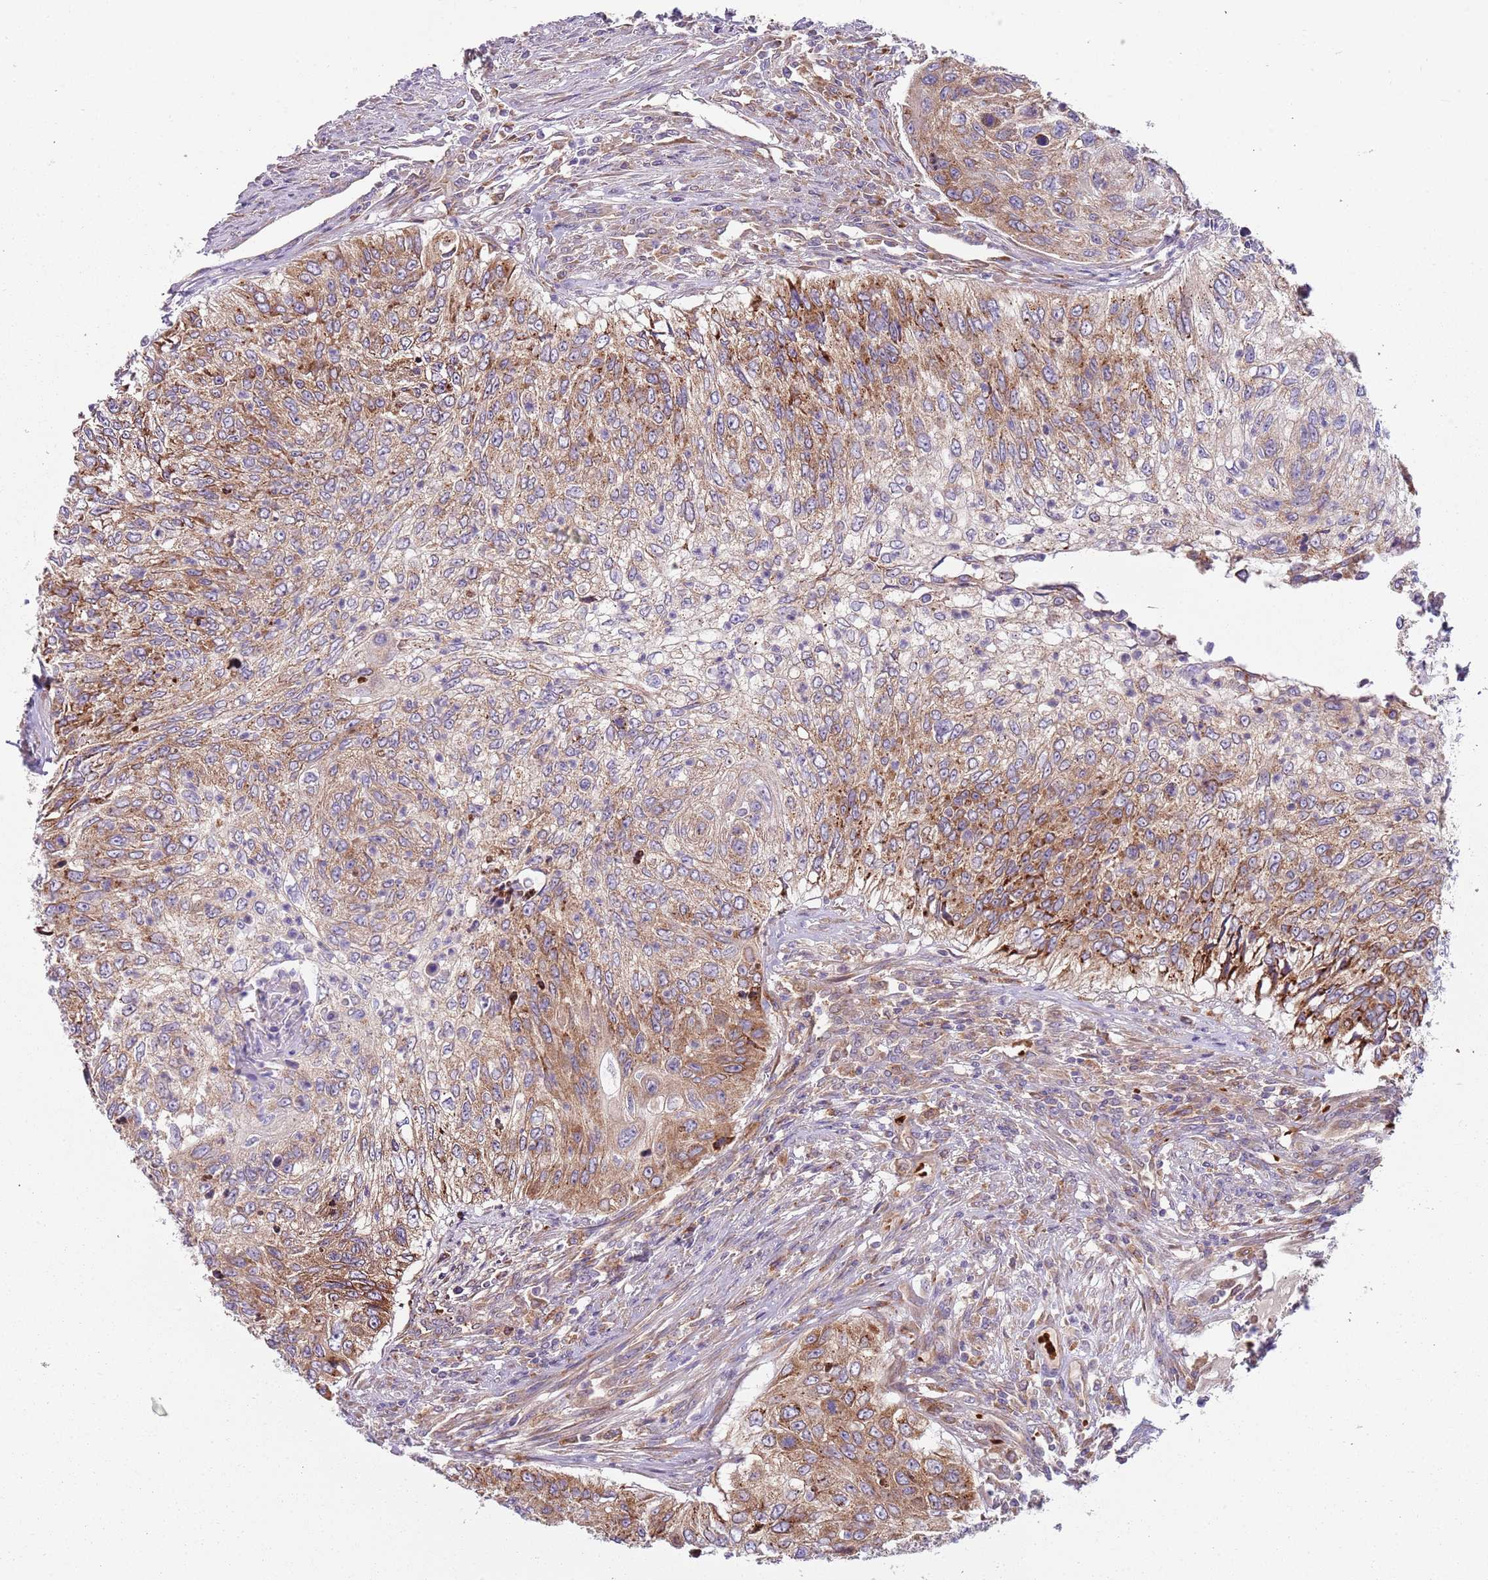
{"staining": {"intensity": "moderate", "quantity": ">75%", "location": "cytoplasmic/membranous"}, "tissue": "urothelial cancer", "cell_type": "Tumor cells", "image_type": "cancer", "snomed": [{"axis": "morphology", "description": "Urothelial carcinoma, High grade"}, {"axis": "topography", "description": "Urinary bladder"}], "caption": "Tumor cells show medium levels of moderate cytoplasmic/membranous staining in about >75% of cells in human urothelial cancer. The protein of interest is shown in brown color, while the nuclei are stained blue.", "gene": "VWCE", "patient": {"sex": "female", "age": 60}}